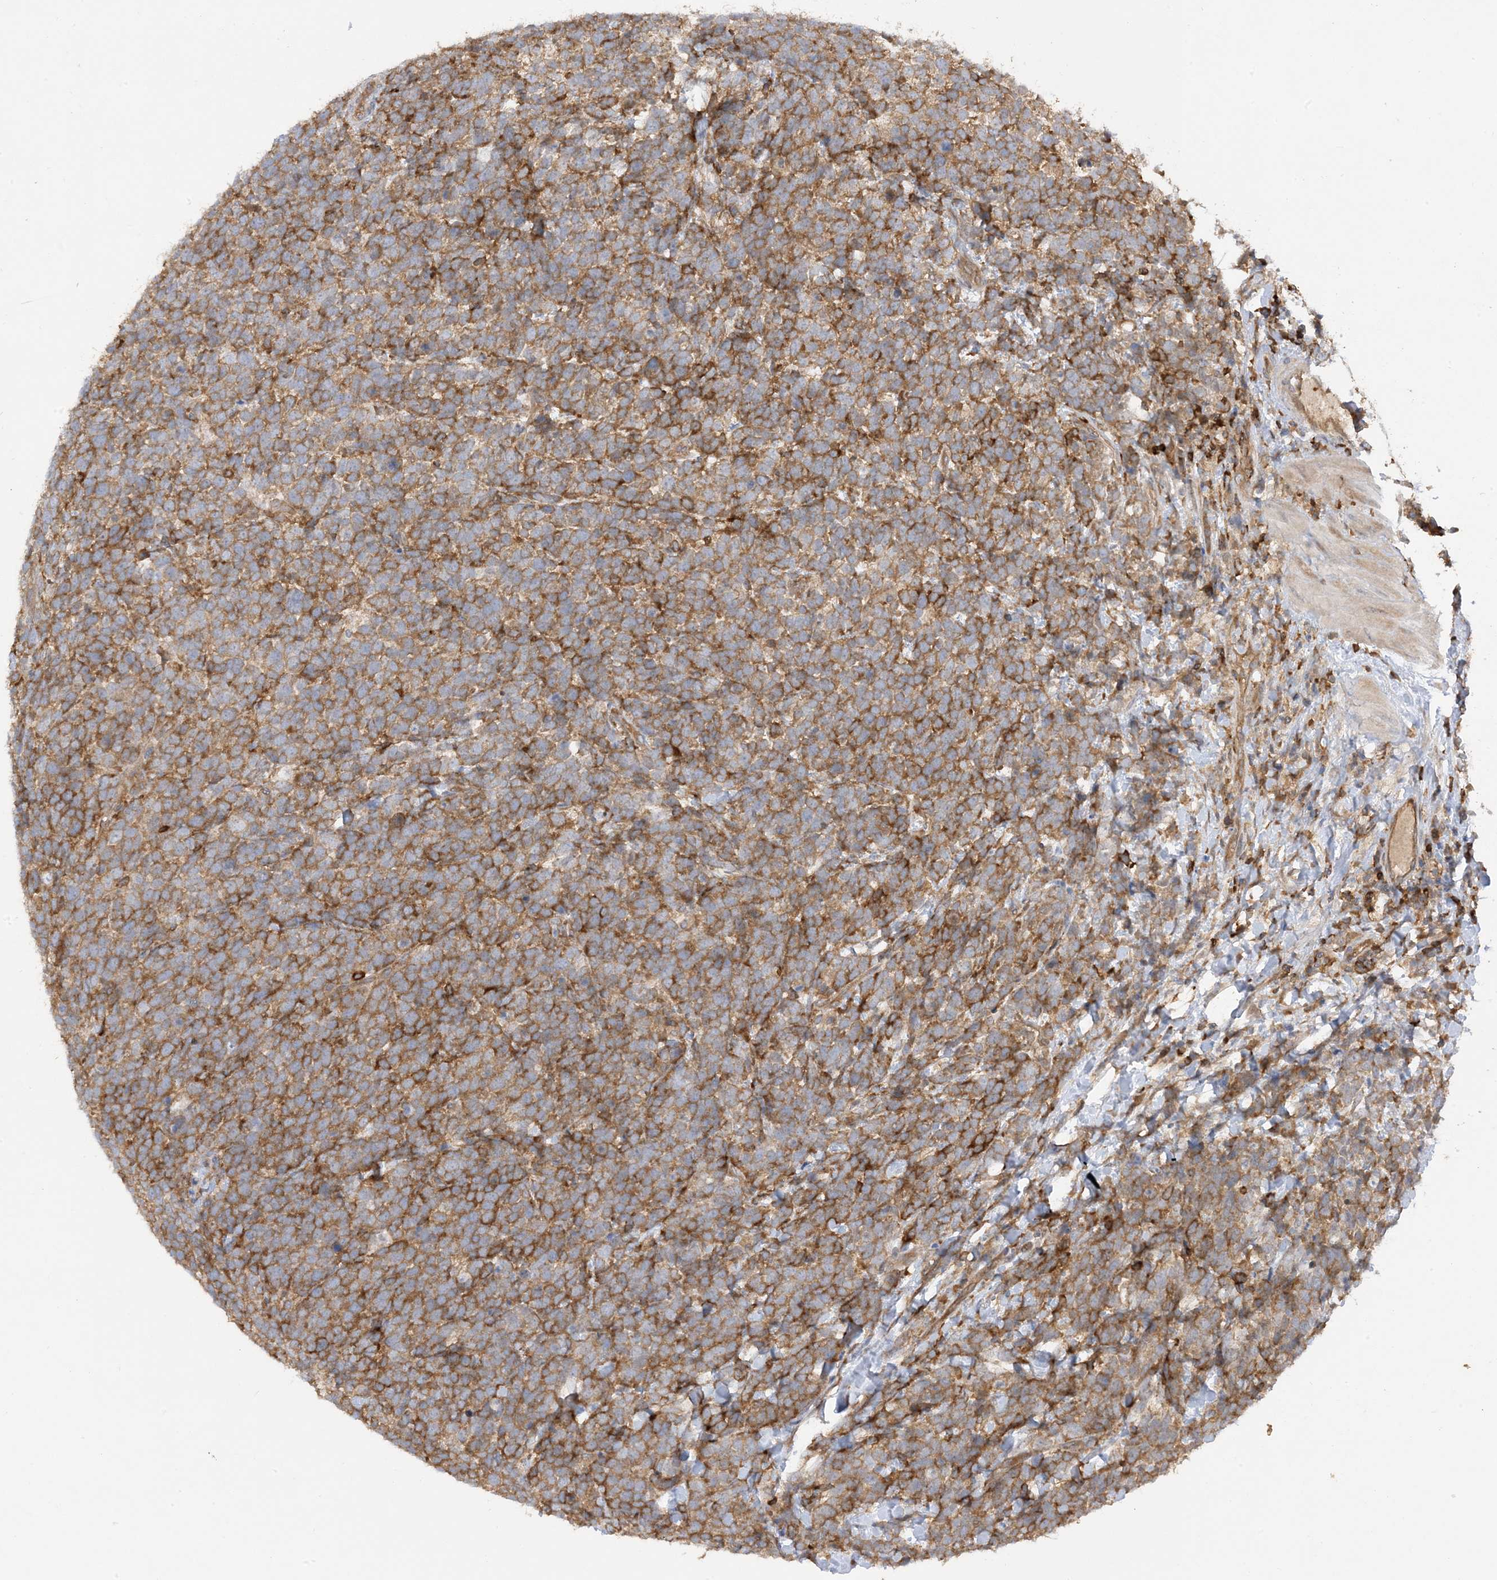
{"staining": {"intensity": "moderate", "quantity": ">75%", "location": "cytoplasmic/membranous"}, "tissue": "urothelial cancer", "cell_type": "Tumor cells", "image_type": "cancer", "snomed": [{"axis": "morphology", "description": "Urothelial carcinoma, High grade"}, {"axis": "topography", "description": "Urinary bladder"}], "caption": "IHC histopathology image of neoplastic tissue: urothelial cancer stained using immunohistochemistry (IHC) exhibits medium levels of moderate protein expression localized specifically in the cytoplasmic/membranous of tumor cells, appearing as a cytoplasmic/membranous brown color.", "gene": "PHACTR2", "patient": {"sex": "female", "age": 82}}